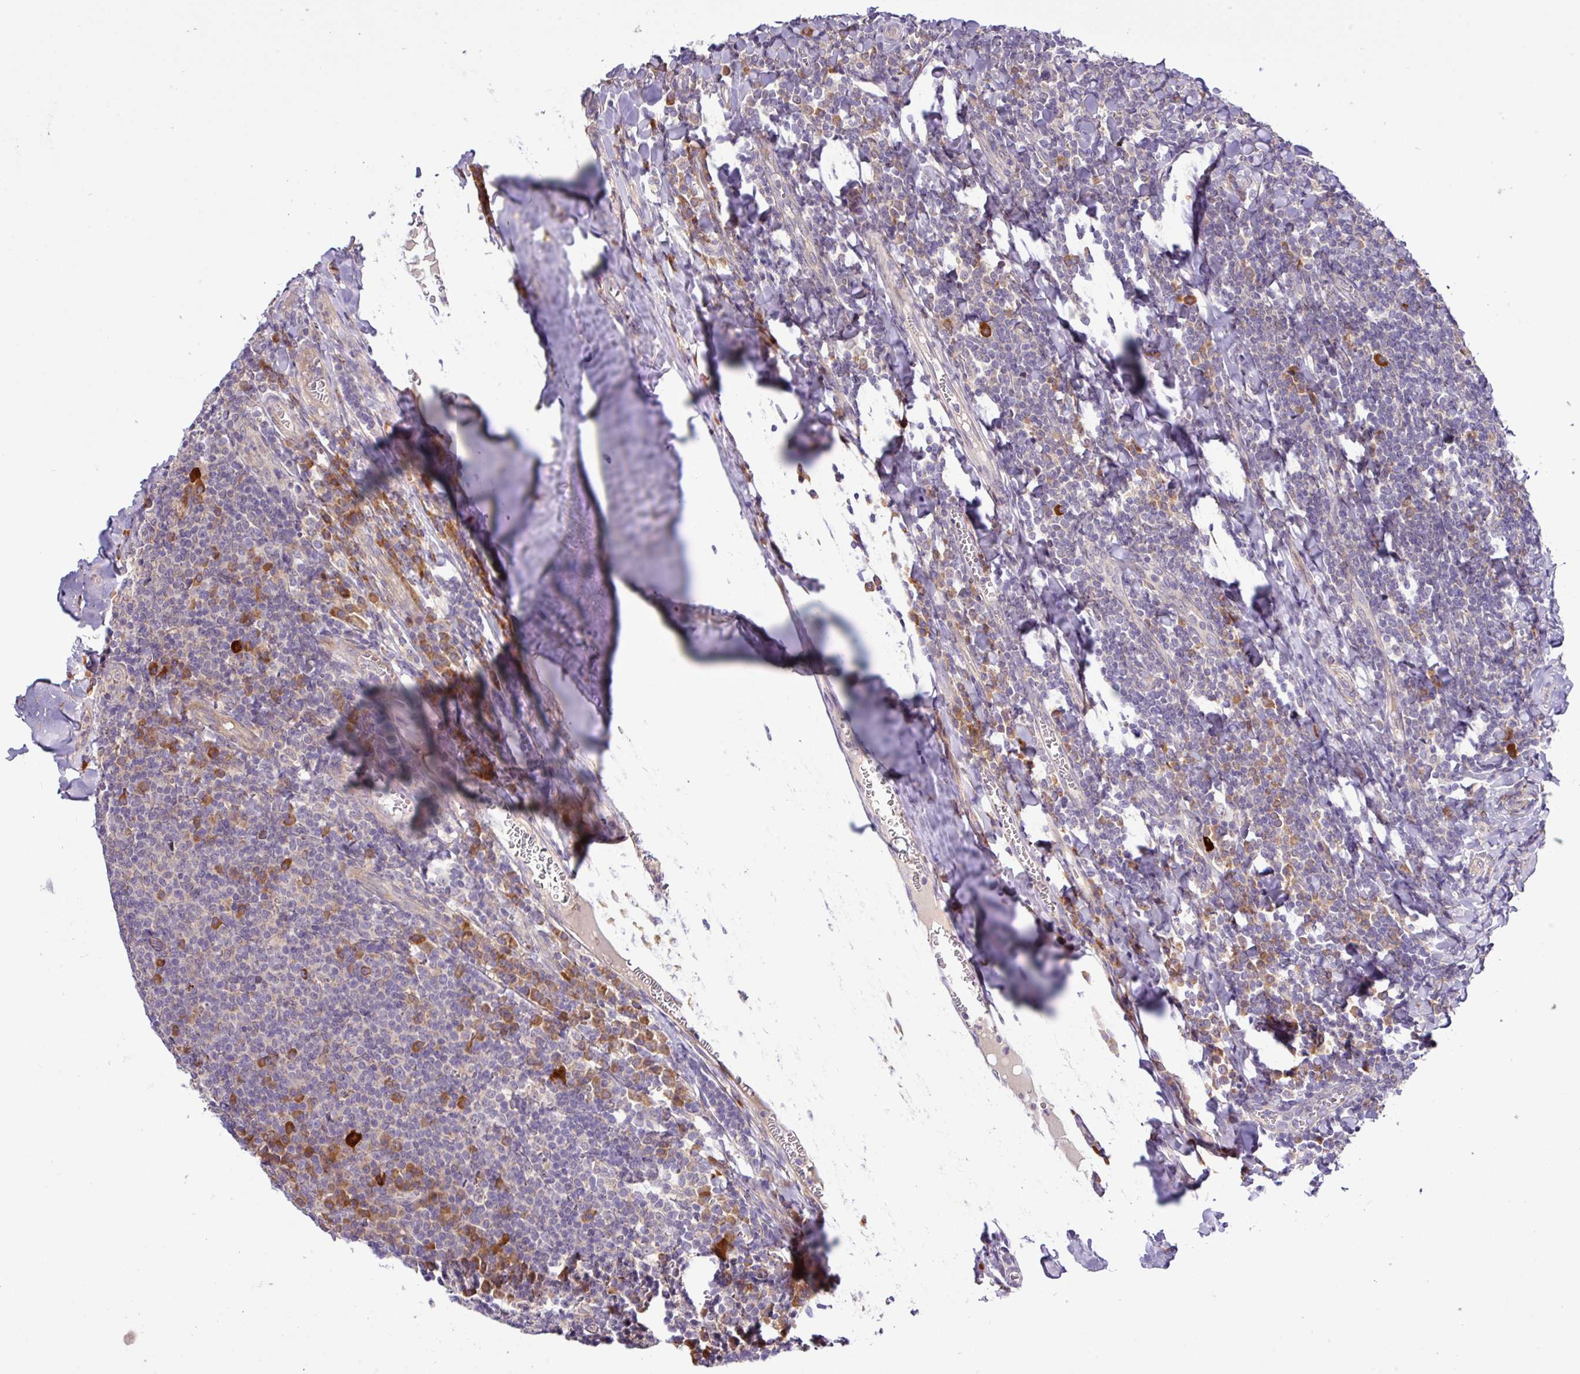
{"staining": {"intensity": "moderate", "quantity": "<25%", "location": "cytoplasmic/membranous"}, "tissue": "tonsil", "cell_type": "Germinal center cells", "image_type": "normal", "snomed": [{"axis": "morphology", "description": "Normal tissue, NOS"}, {"axis": "topography", "description": "Tonsil"}], "caption": "Immunohistochemistry micrograph of normal human tonsil stained for a protein (brown), which demonstrates low levels of moderate cytoplasmic/membranous staining in about <25% of germinal center cells.", "gene": "TM2D2", "patient": {"sex": "male", "age": 27}}